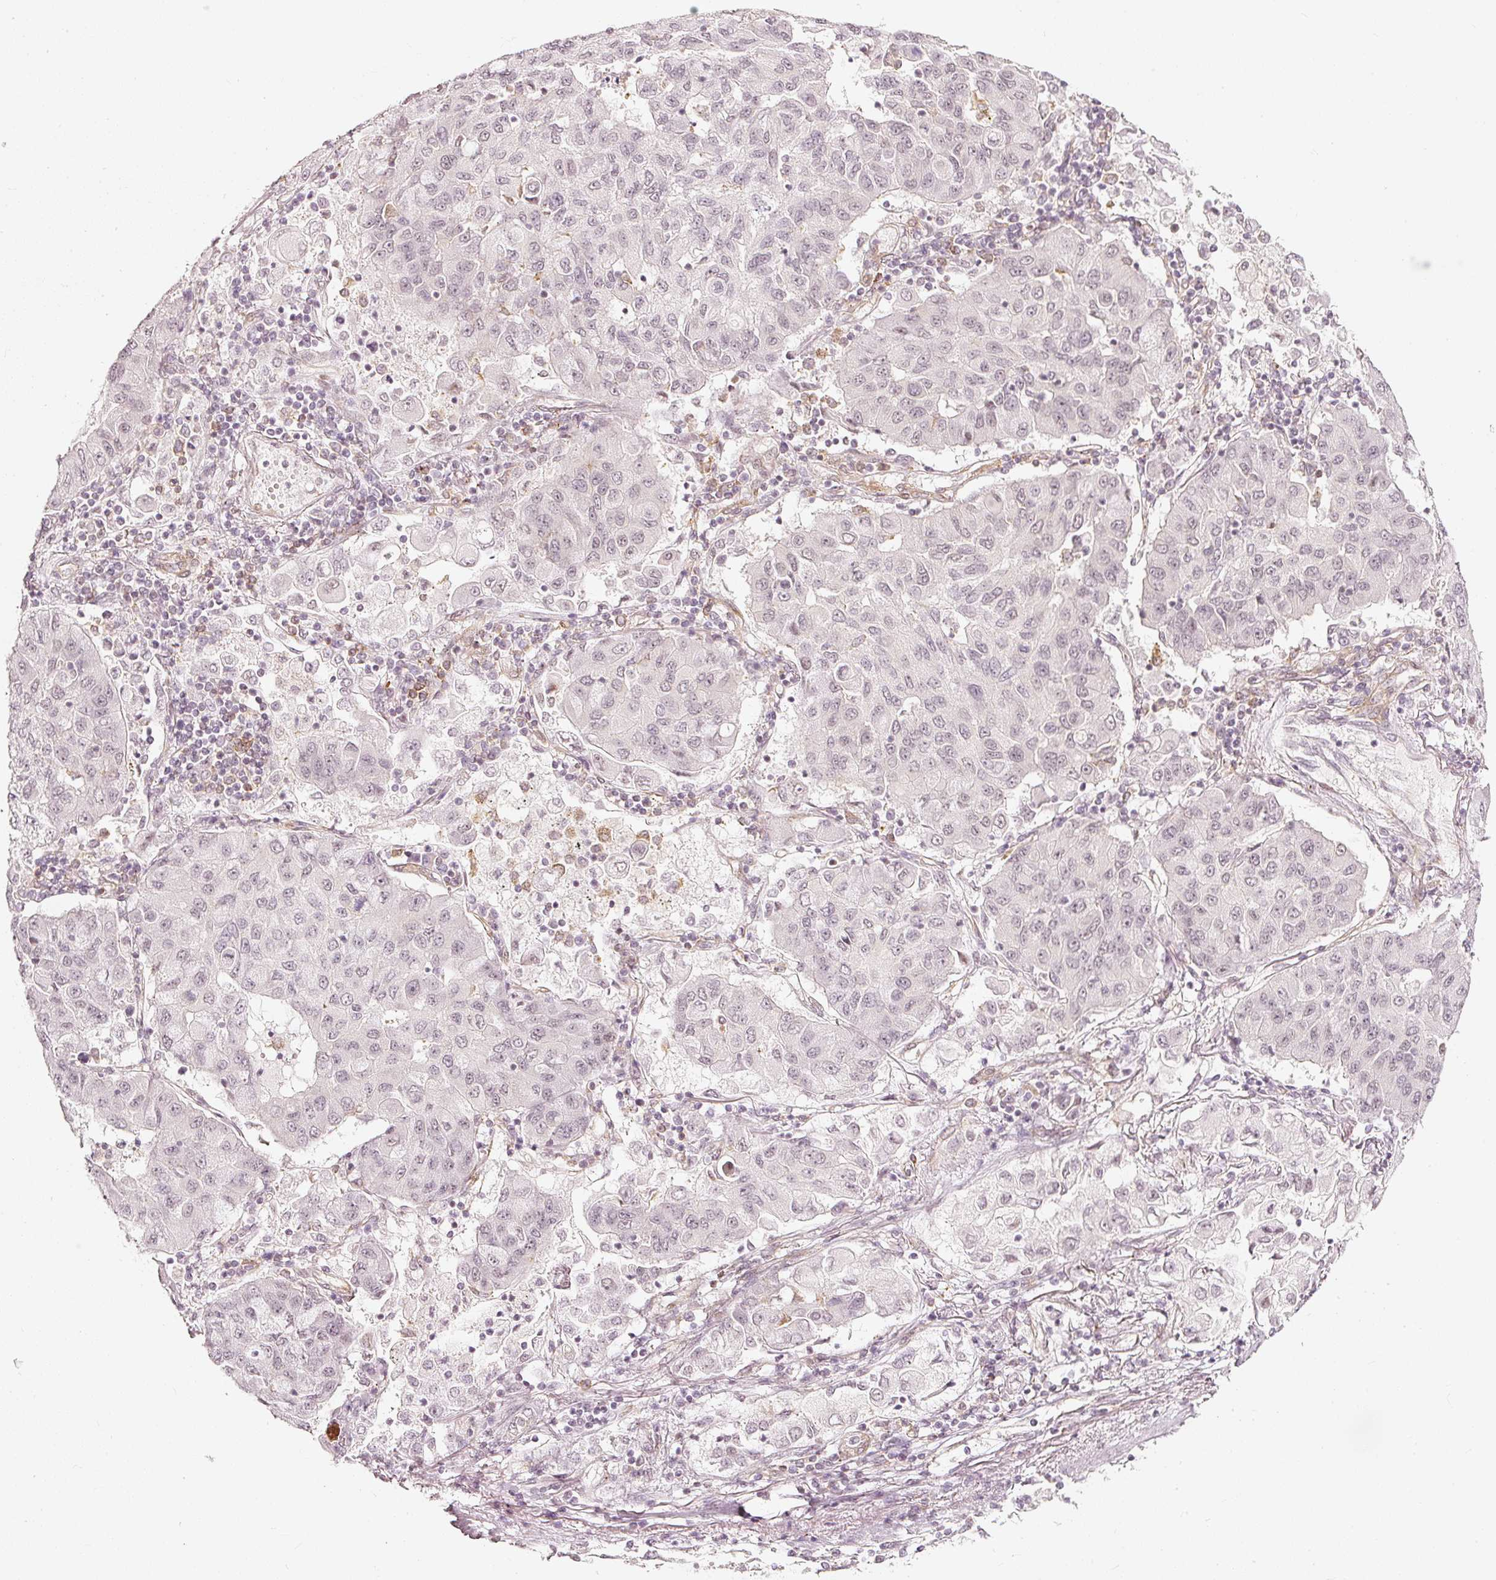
{"staining": {"intensity": "negative", "quantity": "none", "location": "none"}, "tissue": "lung cancer", "cell_type": "Tumor cells", "image_type": "cancer", "snomed": [{"axis": "morphology", "description": "Squamous cell carcinoma, NOS"}, {"axis": "topography", "description": "Lung"}], "caption": "This is a photomicrograph of immunohistochemistry staining of lung cancer, which shows no staining in tumor cells.", "gene": "DRD2", "patient": {"sex": "male", "age": 74}}